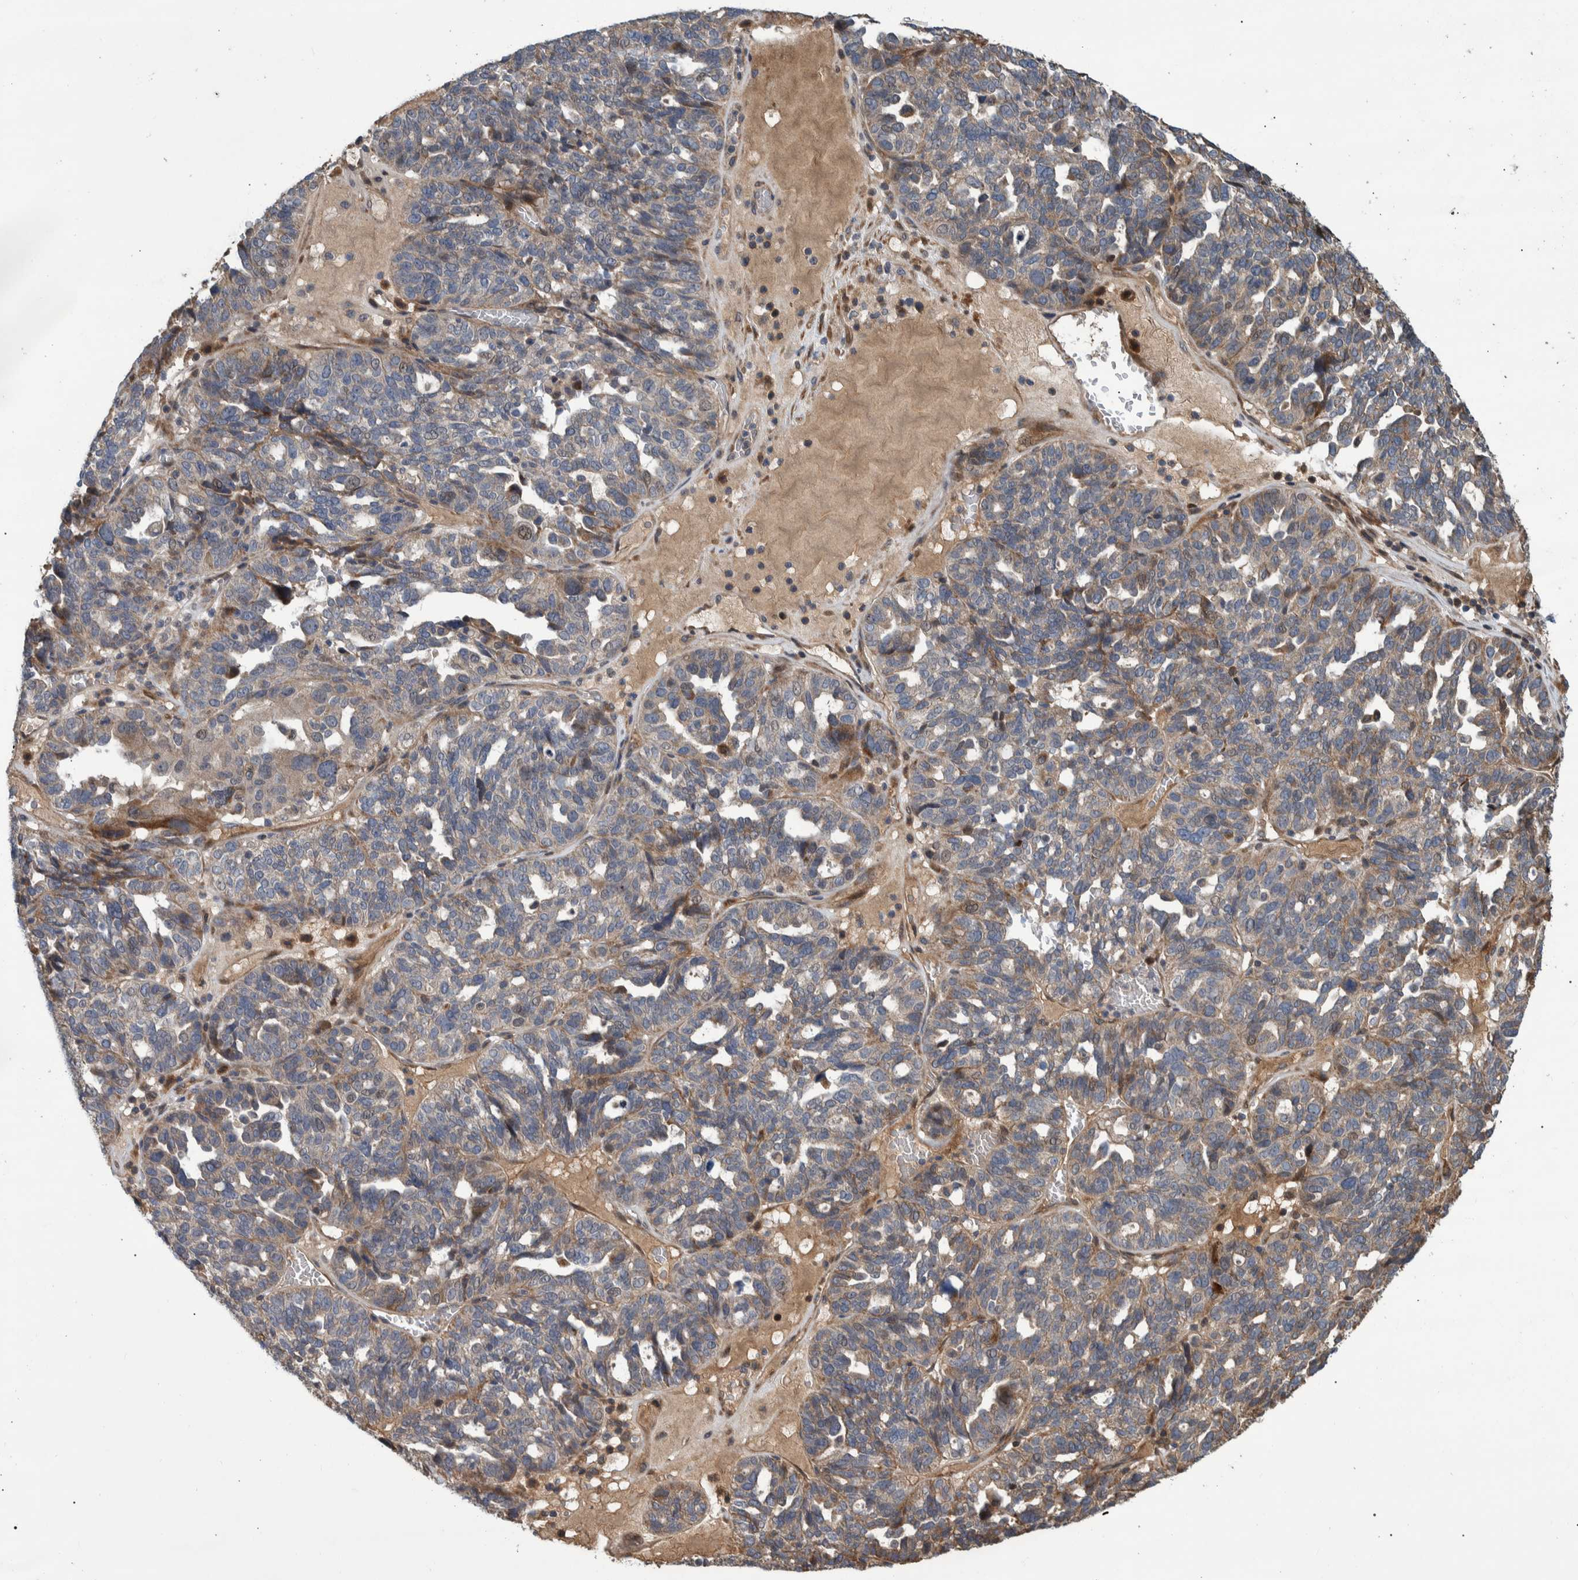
{"staining": {"intensity": "weak", "quantity": "25%-75%", "location": "cytoplasmic/membranous"}, "tissue": "ovarian cancer", "cell_type": "Tumor cells", "image_type": "cancer", "snomed": [{"axis": "morphology", "description": "Cystadenocarcinoma, serous, NOS"}, {"axis": "topography", "description": "Ovary"}], "caption": "Immunohistochemical staining of human ovarian cancer (serous cystadenocarcinoma) exhibits low levels of weak cytoplasmic/membranous protein positivity in about 25%-75% of tumor cells.", "gene": "B3GNTL1", "patient": {"sex": "female", "age": 59}}